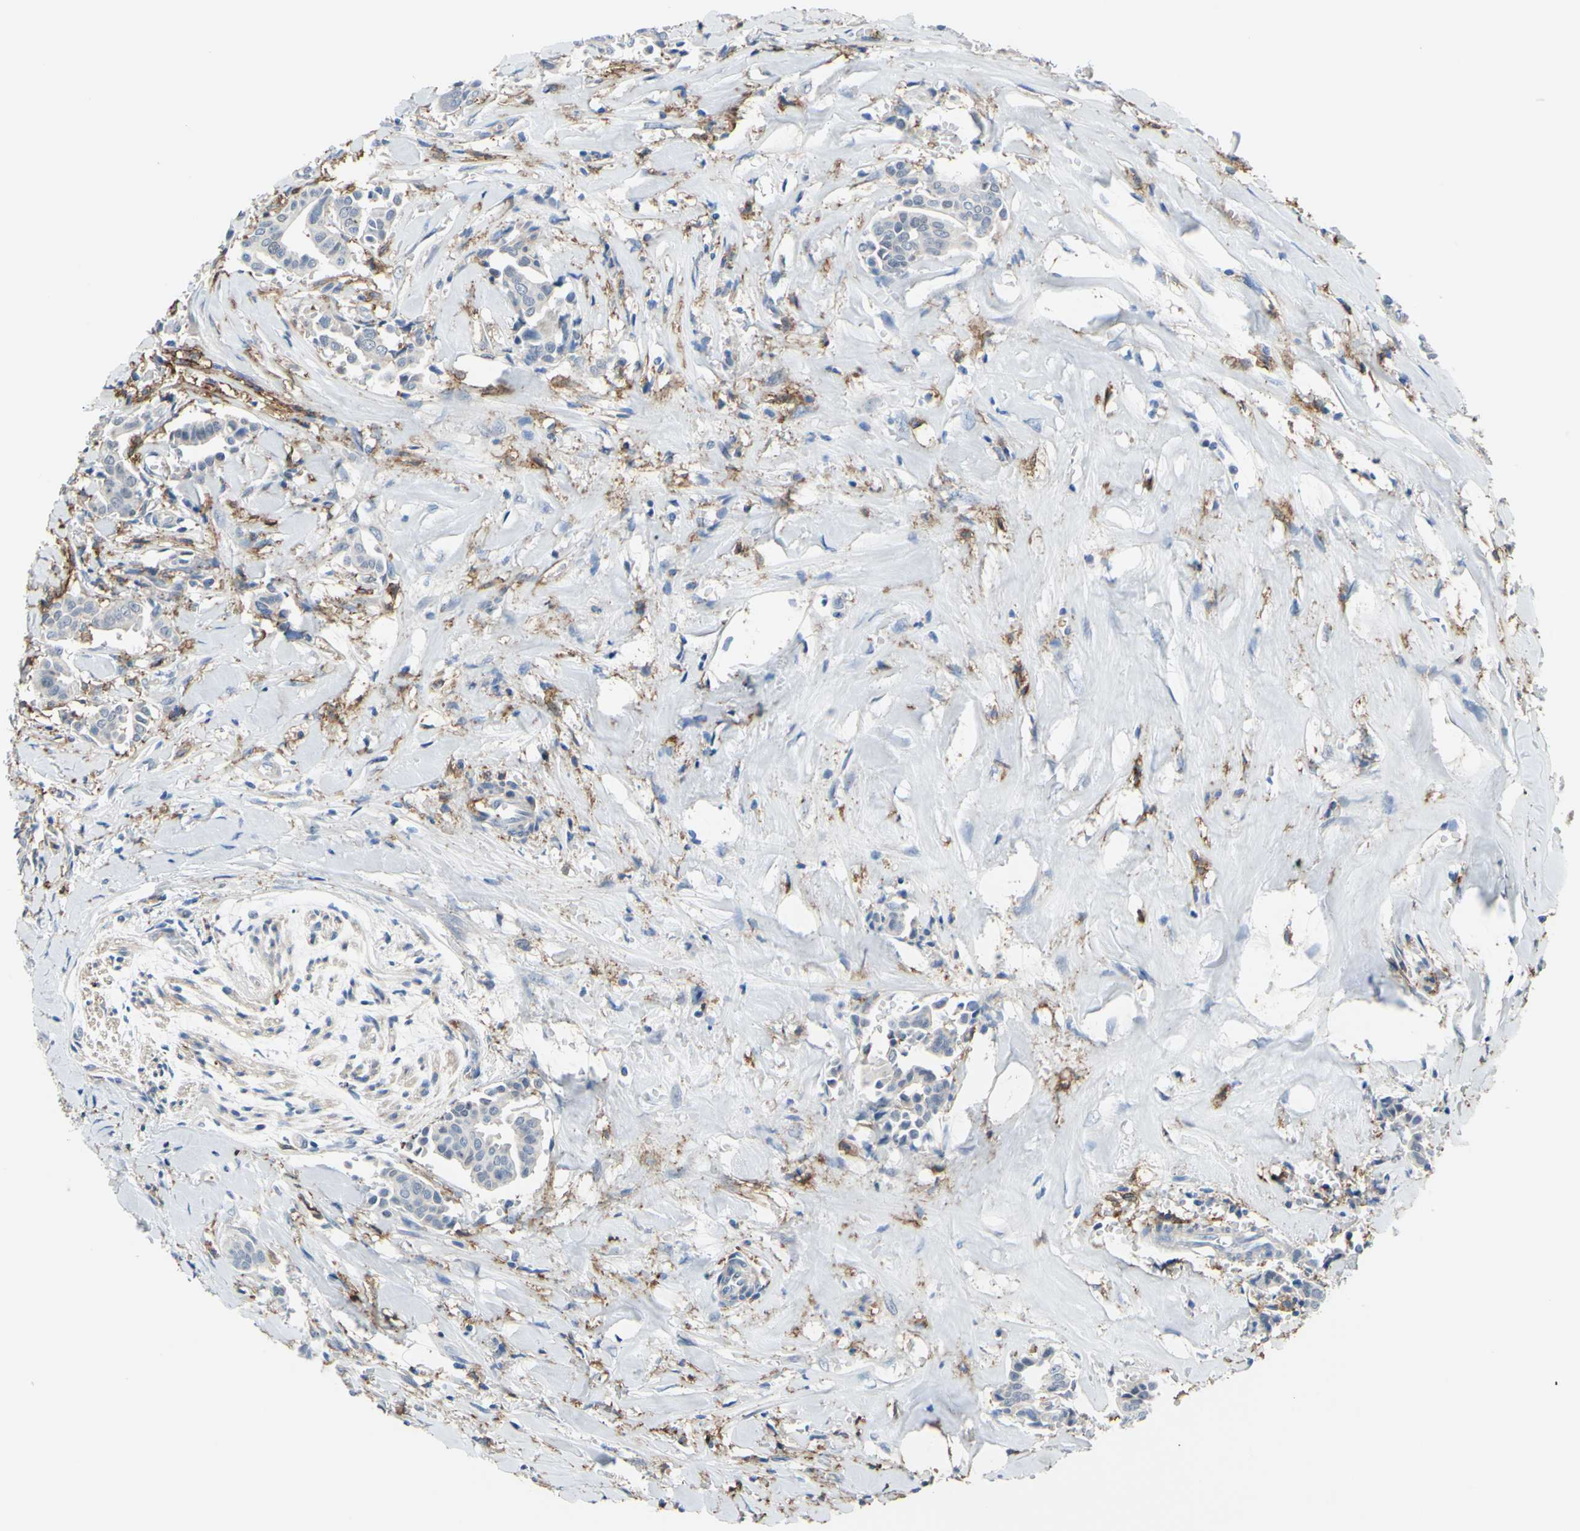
{"staining": {"intensity": "negative", "quantity": "none", "location": "none"}, "tissue": "head and neck cancer", "cell_type": "Tumor cells", "image_type": "cancer", "snomed": [{"axis": "morphology", "description": "Adenocarcinoma, NOS"}, {"axis": "topography", "description": "Salivary gland"}, {"axis": "topography", "description": "Head-Neck"}], "caption": "Head and neck adenocarcinoma was stained to show a protein in brown. There is no significant expression in tumor cells.", "gene": "FCGR2A", "patient": {"sex": "female", "age": 59}}